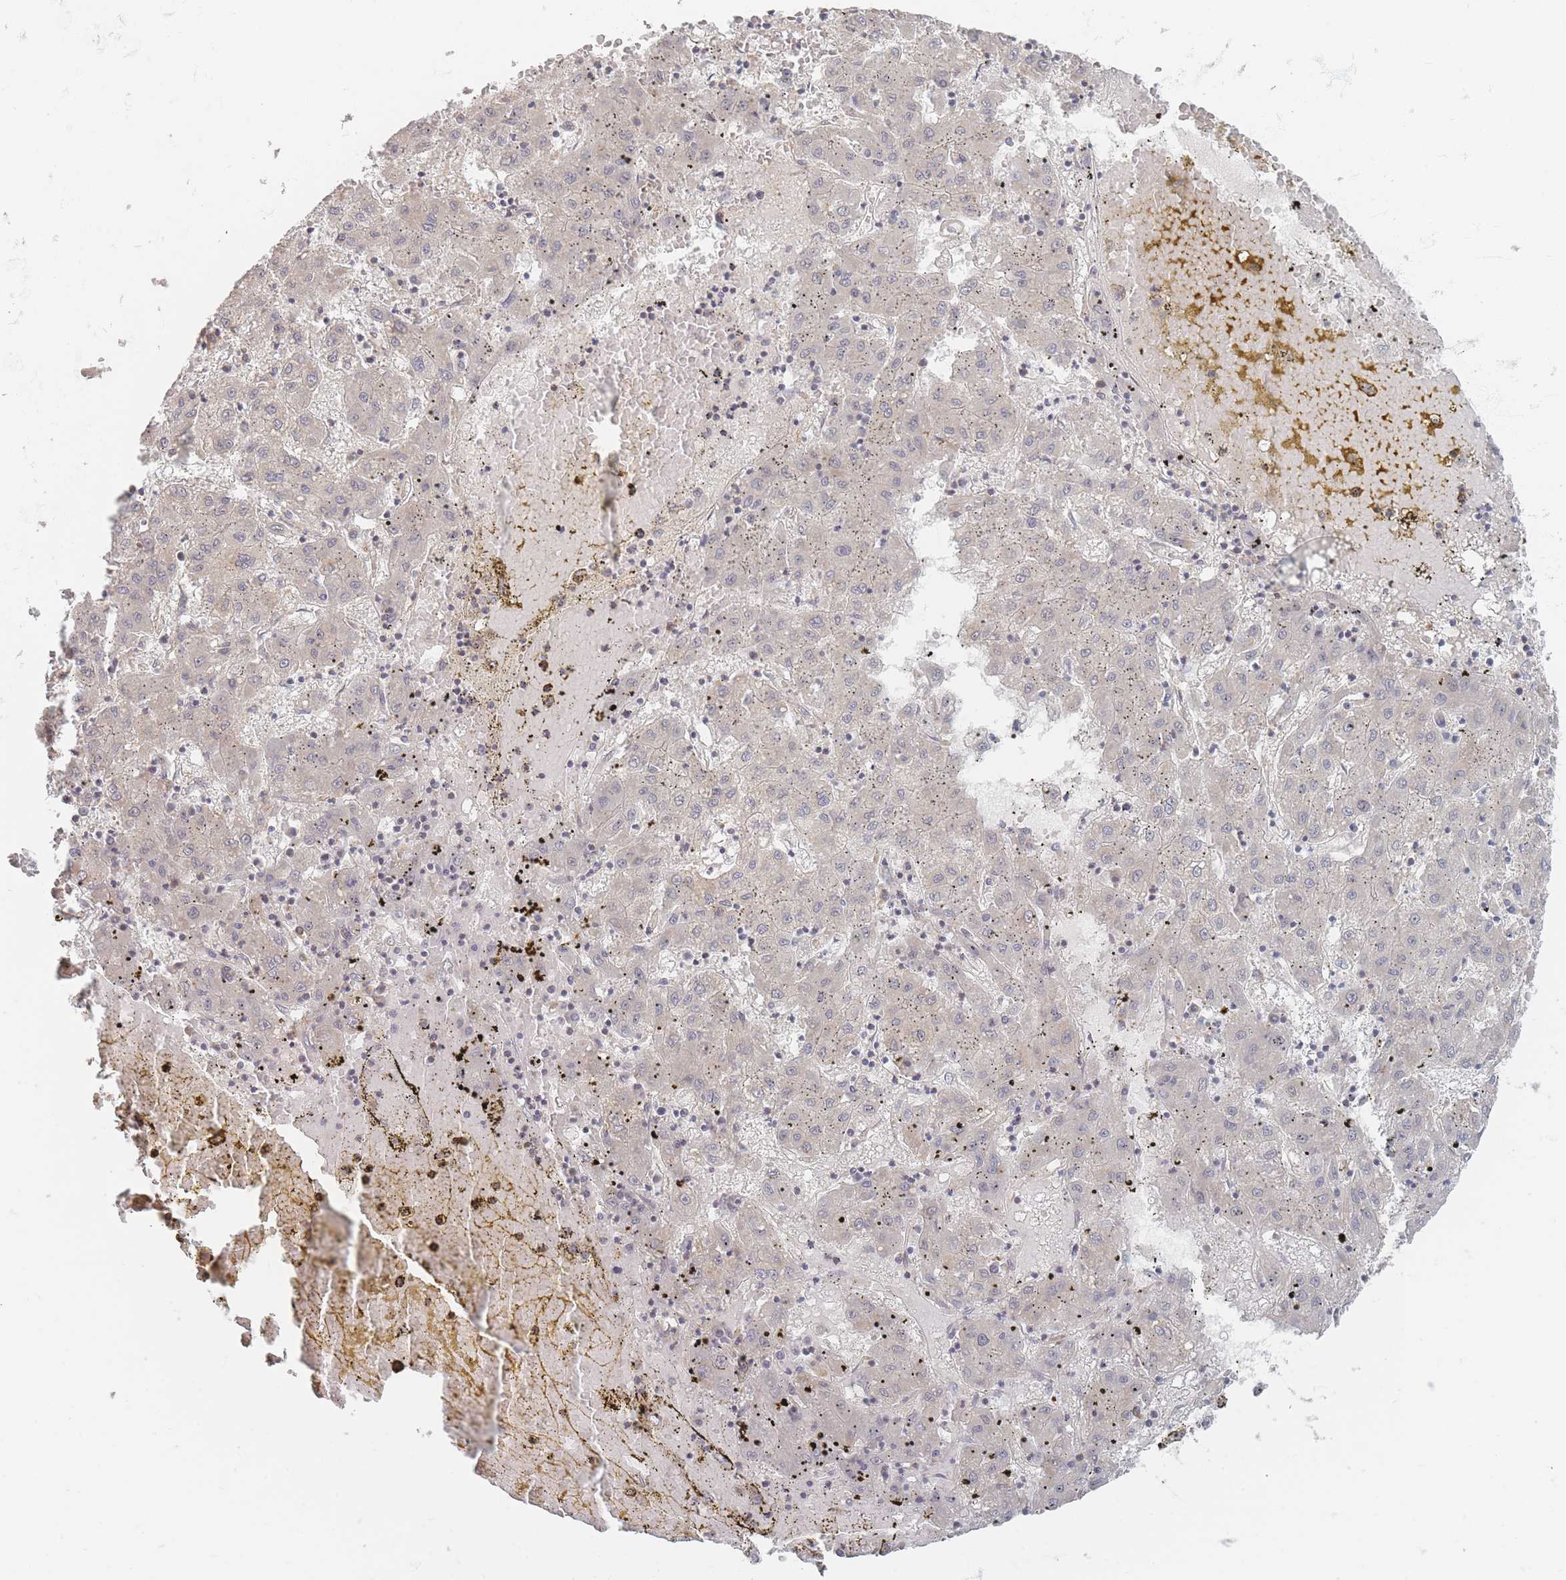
{"staining": {"intensity": "negative", "quantity": "none", "location": "none"}, "tissue": "liver cancer", "cell_type": "Tumor cells", "image_type": "cancer", "snomed": [{"axis": "morphology", "description": "Carcinoma, Hepatocellular, NOS"}, {"axis": "topography", "description": "Liver"}], "caption": "Immunohistochemistry (IHC) photomicrograph of liver hepatocellular carcinoma stained for a protein (brown), which exhibits no expression in tumor cells.", "gene": "GLE1", "patient": {"sex": "male", "age": 72}}